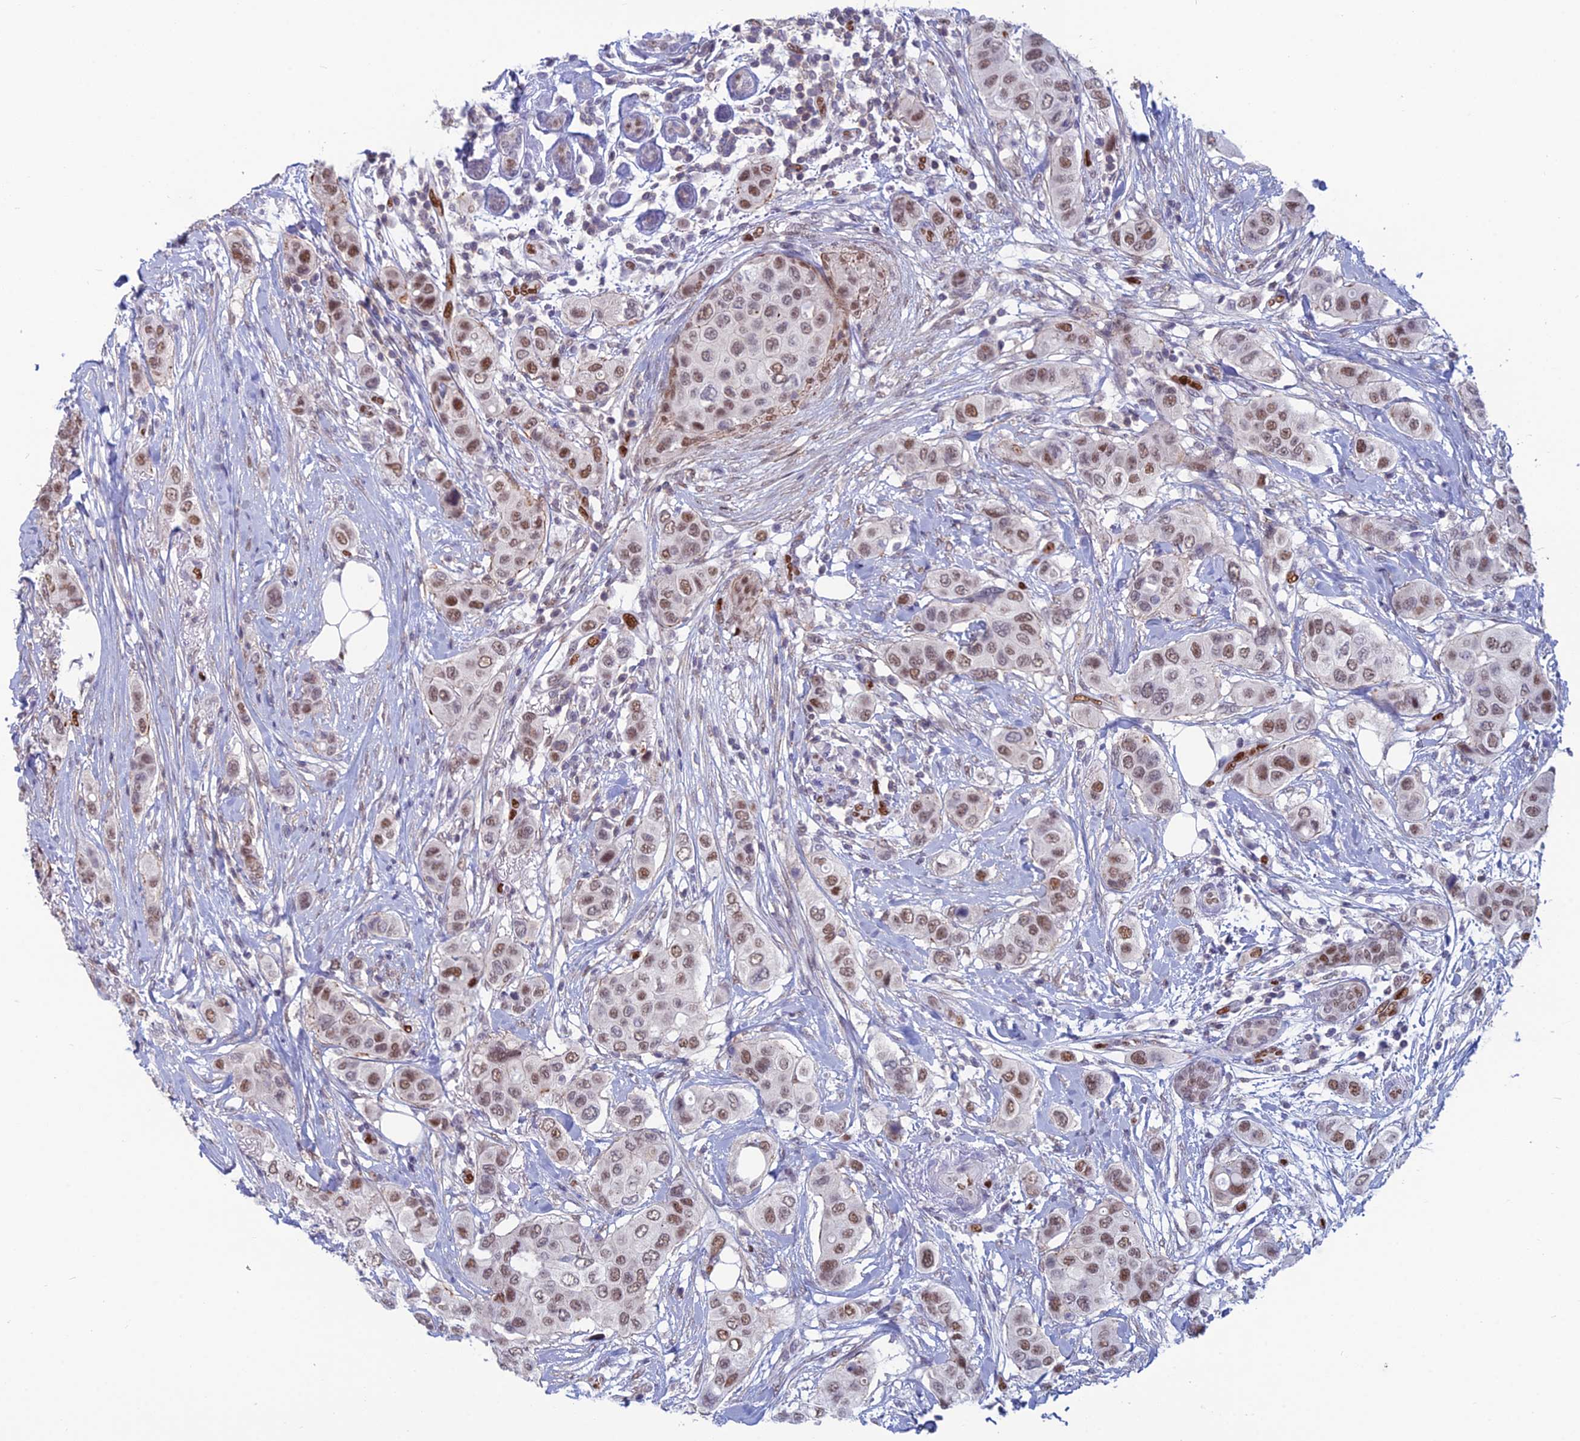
{"staining": {"intensity": "moderate", "quantity": ">75%", "location": "nuclear"}, "tissue": "breast cancer", "cell_type": "Tumor cells", "image_type": "cancer", "snomed": [{"axis": "morphology", "description": "Lobular carcinoma"}, {"axis": "topography", "description": "Breast"}], "caption": "The micrograph reveals a brown stain indicating the presence of a protein in the nuclear of tumor cells in breast cancer. (IHC, brightfield microscopy, high magnification).", "gene": "NOL4L", "patient": {"sex": "female", "age": 51}}